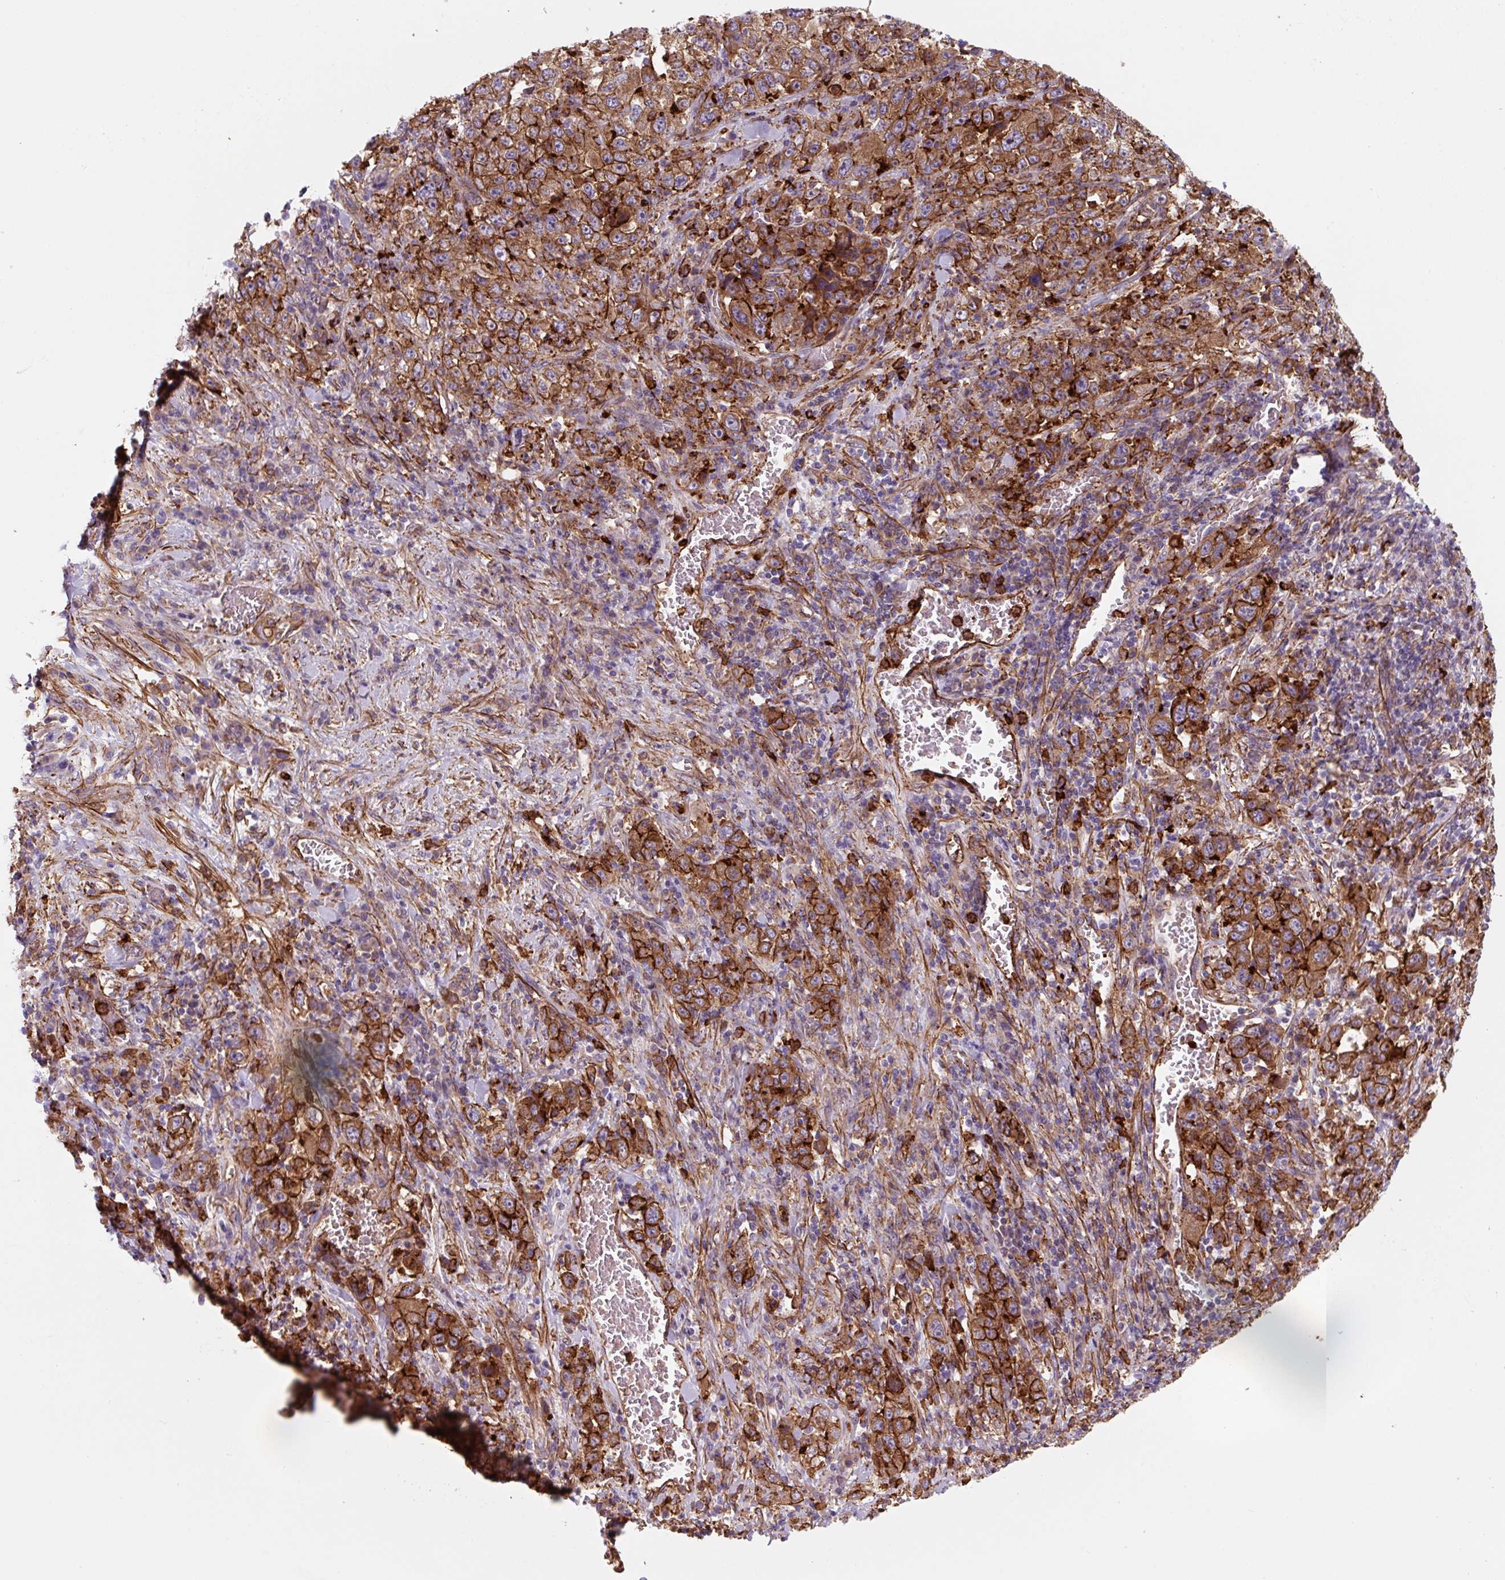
{"staining": {"intensity": "strong", "quantity": ">75%", "location": "cytoplasmic/membranous"}, "tissue": "stomach cancer", "cell_type": "Tumor cells", "image_type": "cancer", "snomed": [{"axis": "morphology", "description": "Normal tissue, NOS"}, {"axis": "morphology", "description": "Adenocarcinoma, NOS"}, {"axis": "topography", "description": "Stomach, upper"}, {"axis": "topography", "description": "Stomach"}], "caption": "Stomach cancer (adenocarcinoma) tissue displays strong cytoplasmic/membranous staining in about >75% of tumor cells", "gene": "DHFR2", "patient": {"sex": "male", "age": 59}}